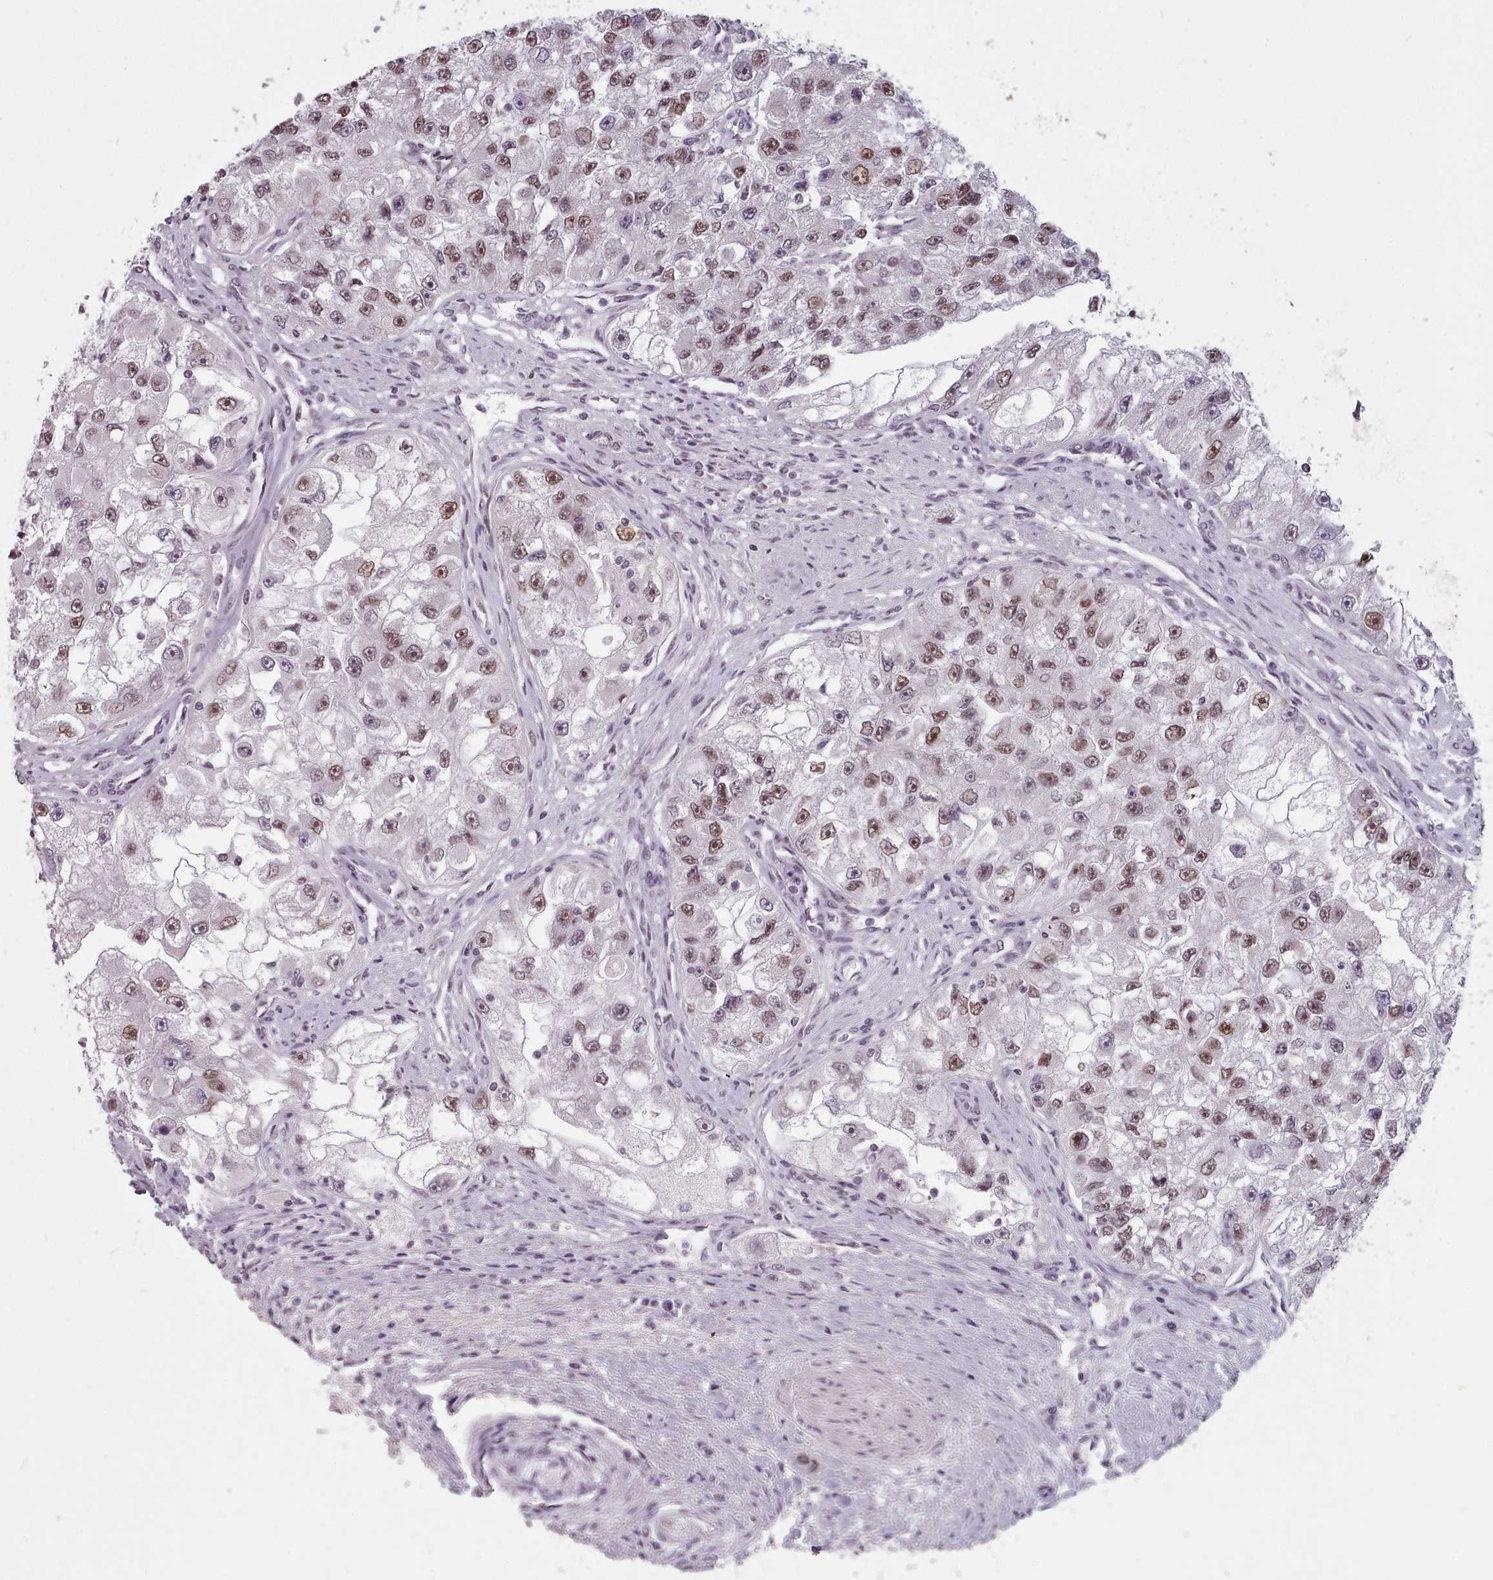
{"staining": {"intensity": "moderate", "quantity": ">75%", "location": "nuclear"}, "tissue": "renal cancer", "cell_type": "Tumor cells", "image_type": "cancer", "snomed": [{"axis": "morphology", "description": "Adenocarcinoma, NOS"}, {"axis": "topography", "description": "Kidney"}], "caption": "Renal adenocarcinoma stained with immunohistochemistry (IHC) reveals moderate nuclear staining in about >75% of tumor cells.", "gene": "SRSF9", "patient": {"sex": "male", "age": 63}}